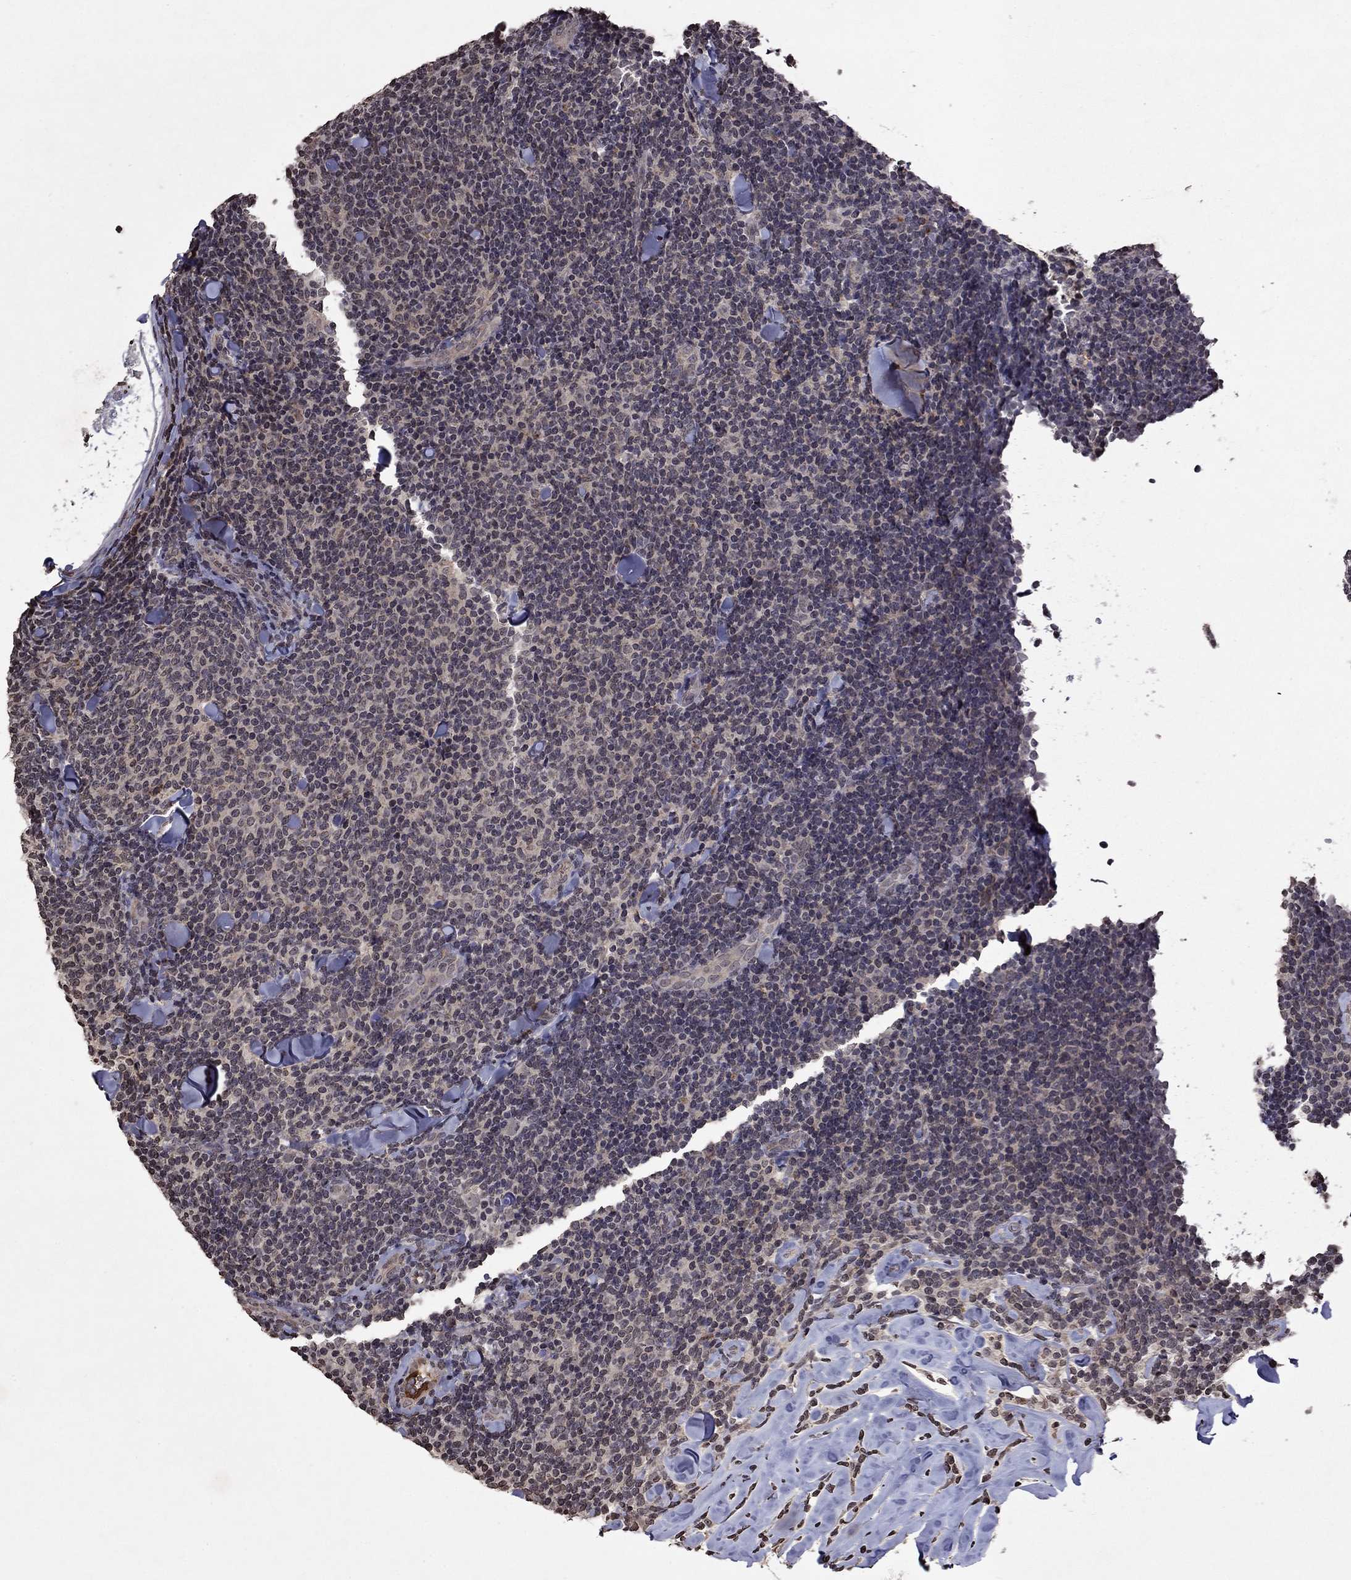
{"staining": {"intensity": "negative", "quantity": "none", "location": "none"}, "tissue": "lymphoma", "cell_type": "Tumor cells", "image_type": "cancer", "snomed": [{"axis": "morphology", "description": "Malignant lymphoma, non-Hodgkin's type, Low grade"}, {"axis": "topography", "description": "Lymph node"}], "caption": "Immunohistochemical staining of malignant lymphoma, non-Hodgkin's type (low-grade) demonstrates no significant expression in tumor cells. The staining was performed using DAB (3,3'-diaminobenzidine) to visualize the protein expression in brown, while the nuclei were stained in blue with hematoxylin (Magnification: 20x).", "gene": "NLGN1", "patient": {"sex": "female", "age": 56}}